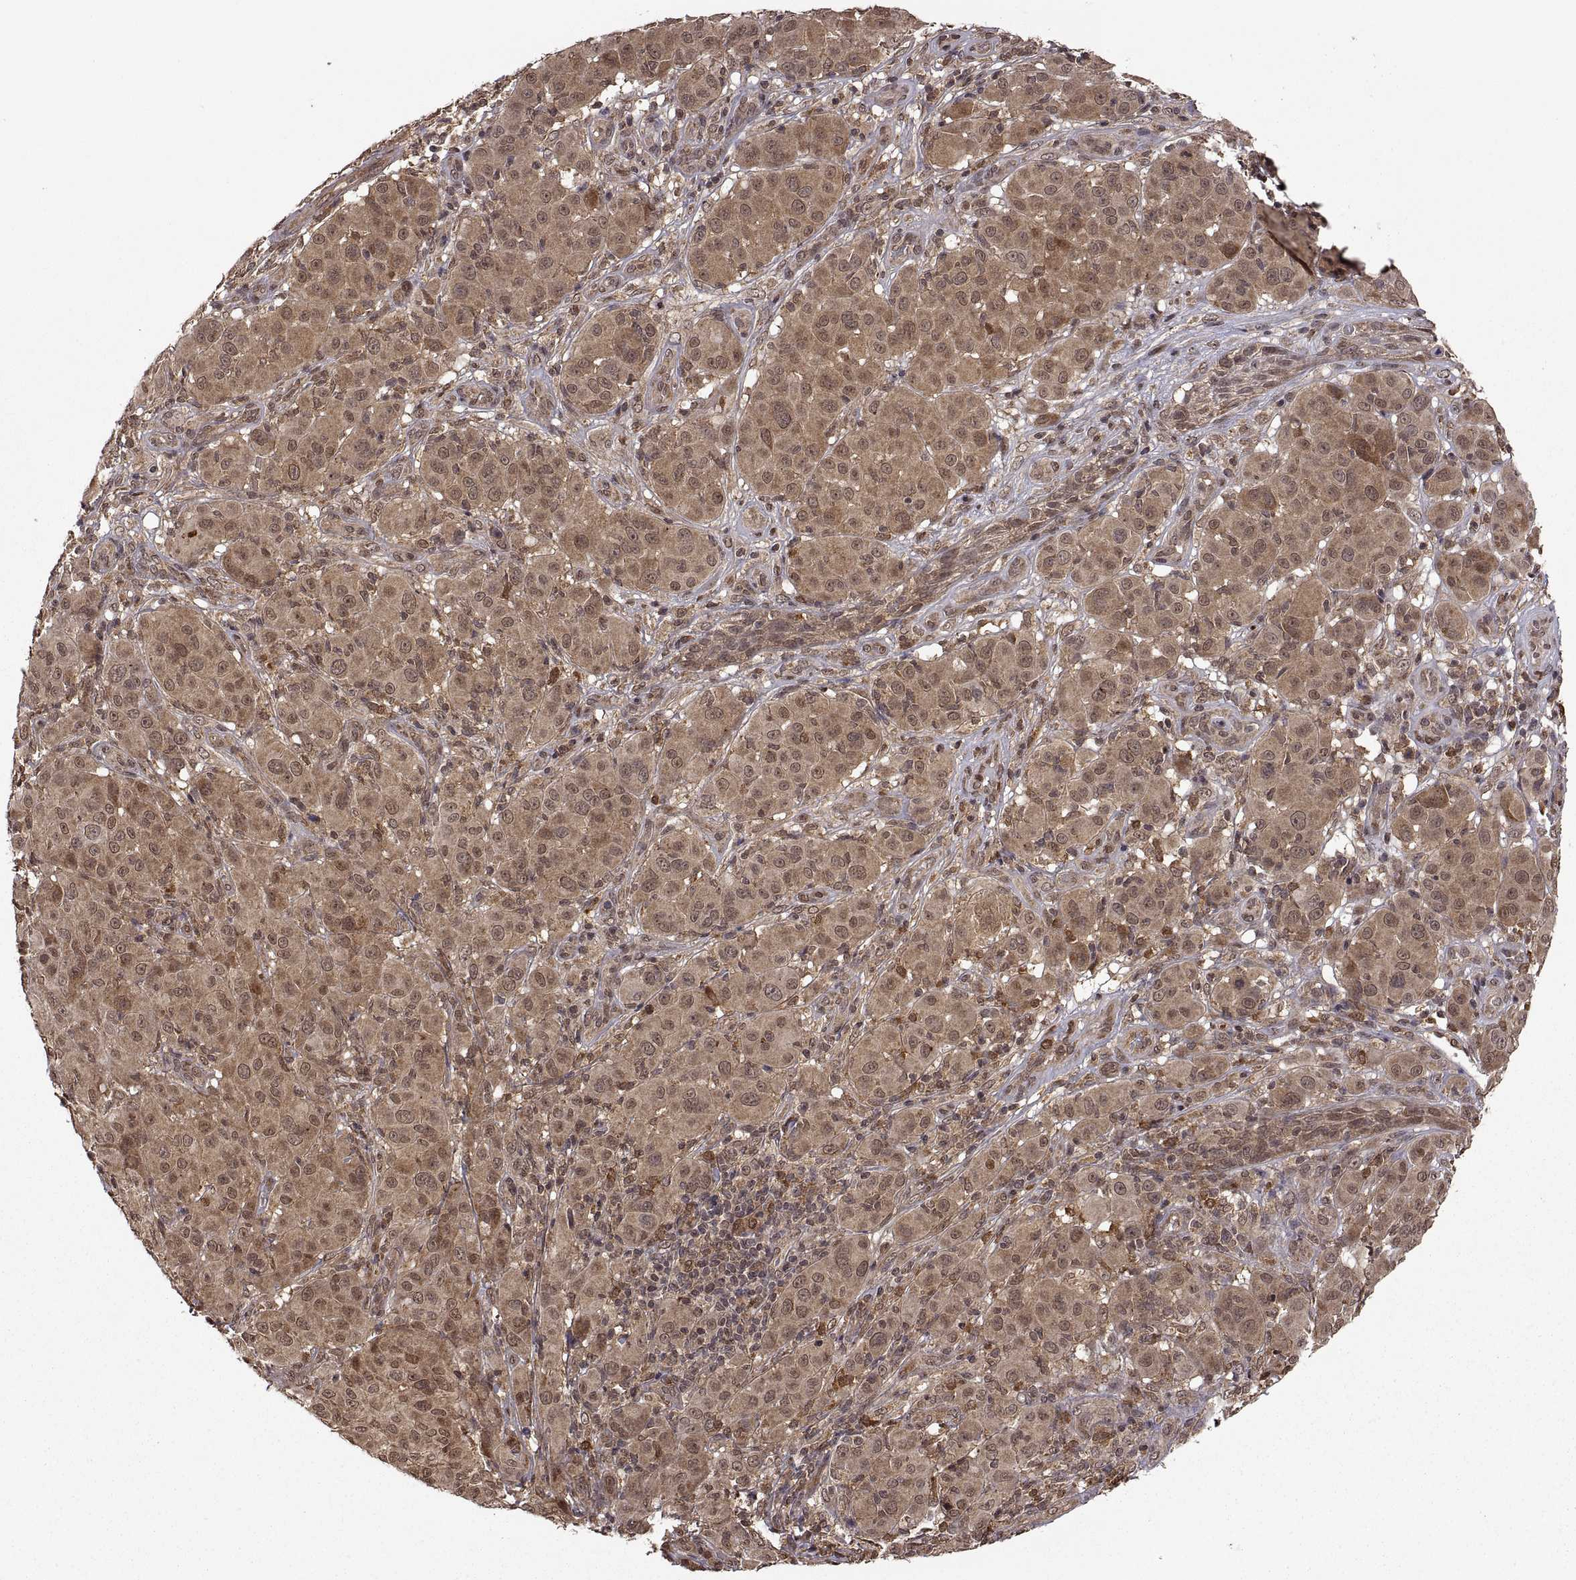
{"staining": {"intensity": "weak", "quantity": ">75%", "location": "cytoplasmic/membranous"}, "tissue": "melanoma", "cell_type": "Tumor cells", "image_type": "cancer", "snomed": [{"axis": "morphology", "description": "Malignant melanoma, NOS"}, {"axis": "topography", "description": "Skin"}], "caption": "About >75% of tumor cells in melanoma show weak cytoplasmic/membranous protein expression as visualized by brown immunohistochemical staining.", "gene": "ZNRF2", "patient": {"sex": "female", "age": 87}}